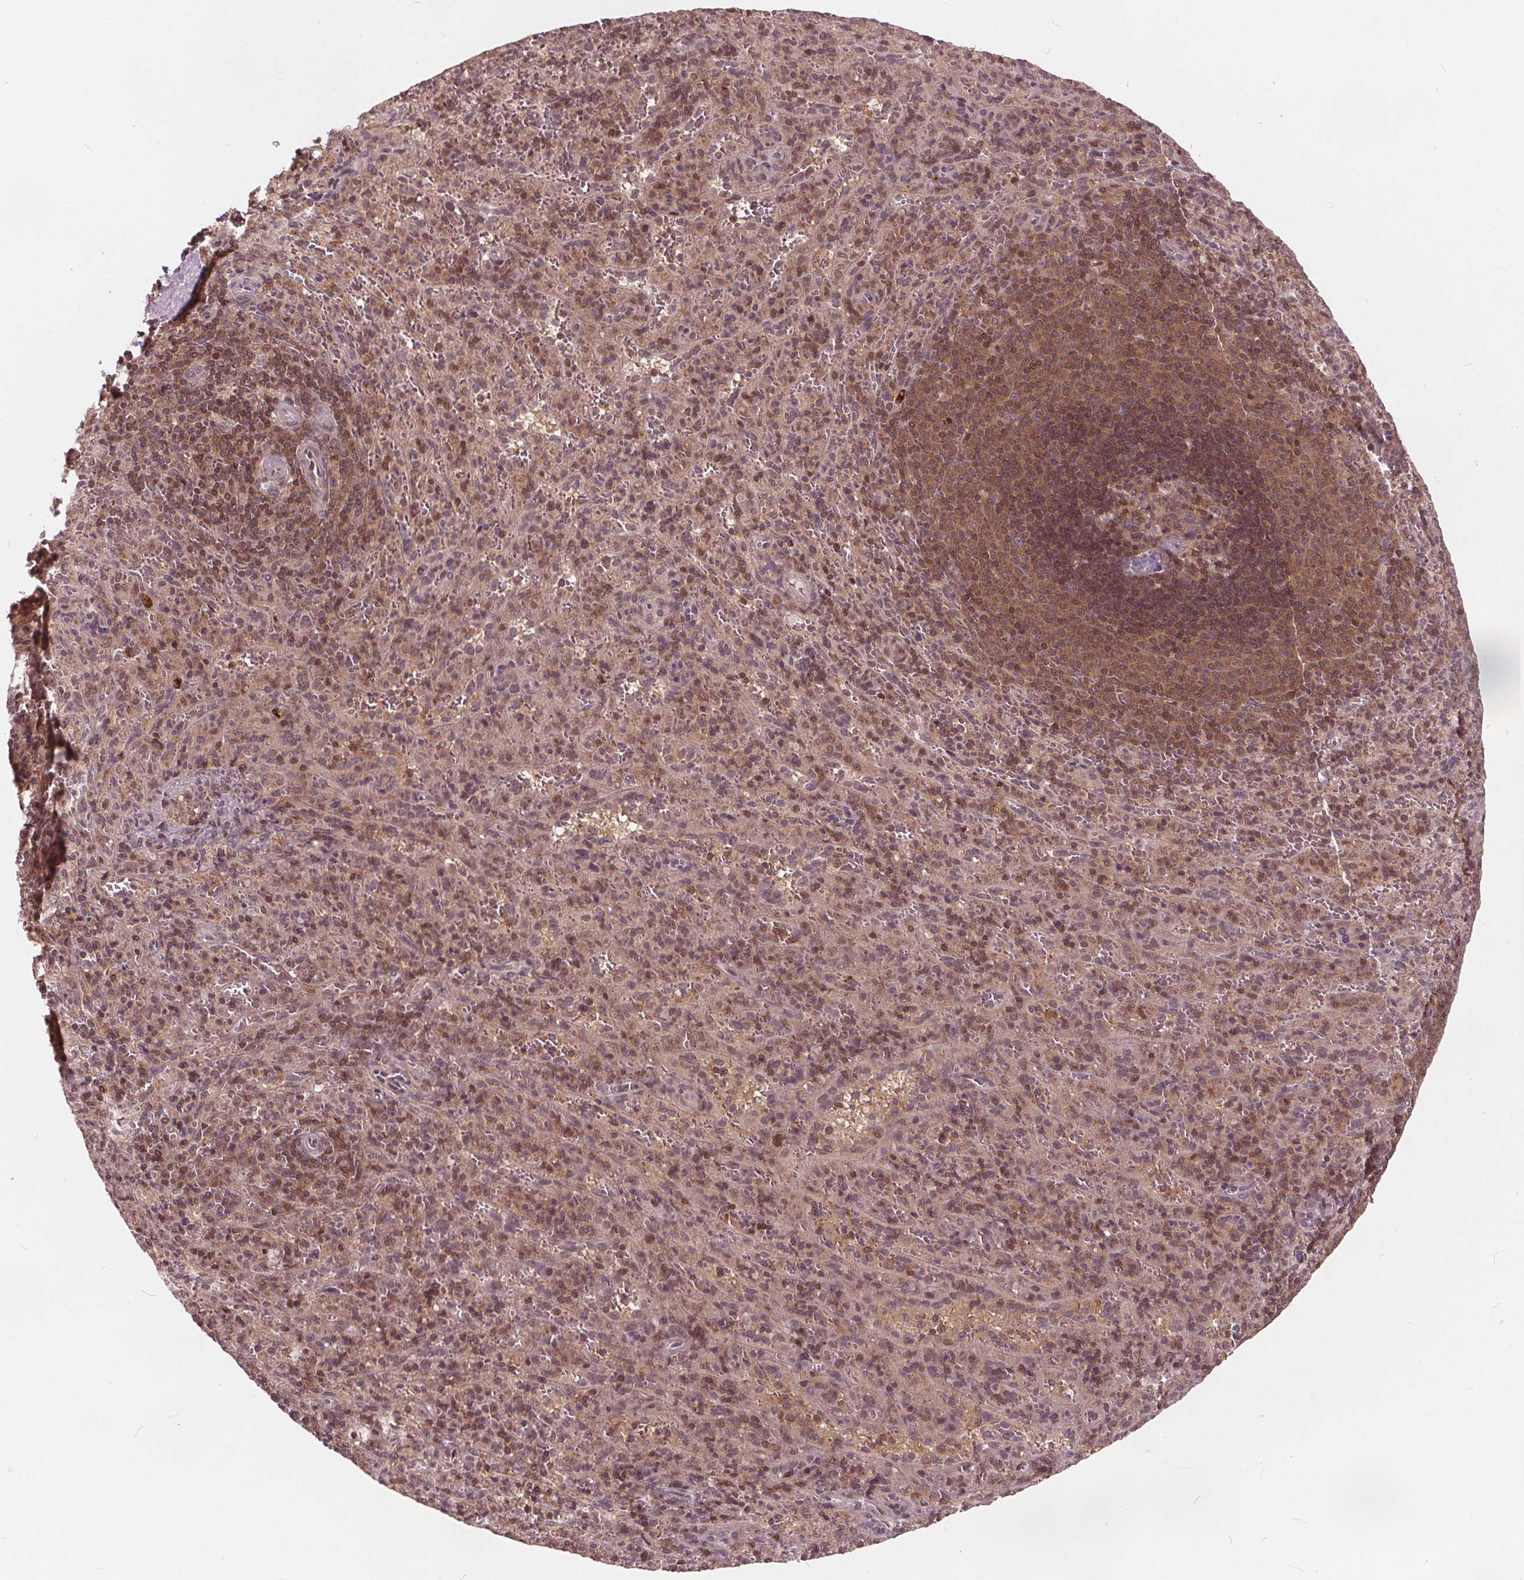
{"staining": {"intensity": "moderate", "quantity": "25%-75%", "location": "cytoplasmic/membranous,nuclear"}, "tissue": "spleen", "cell_type": "Cells in red pulp", "image_type": "normal", "snomed": [{"axis": "morphology", "description": "Normal tissue, NOS"}, {"axis": "topography", "description": "Spleen"}], "caption": "Immunohistochemistry (IHC) photomicrograph of benign spleen: human spleen stained using immunohistochemistry reveals medium levels of moderate protein expression localized specifically in the cytoplasmic/membranous,nuclear of cells in red pulp, appearing as a cytoplasmic/membranous,nuclear brown color.", "gene": "HIF1AN", "patient": {"sex": "male", "age": 57}}